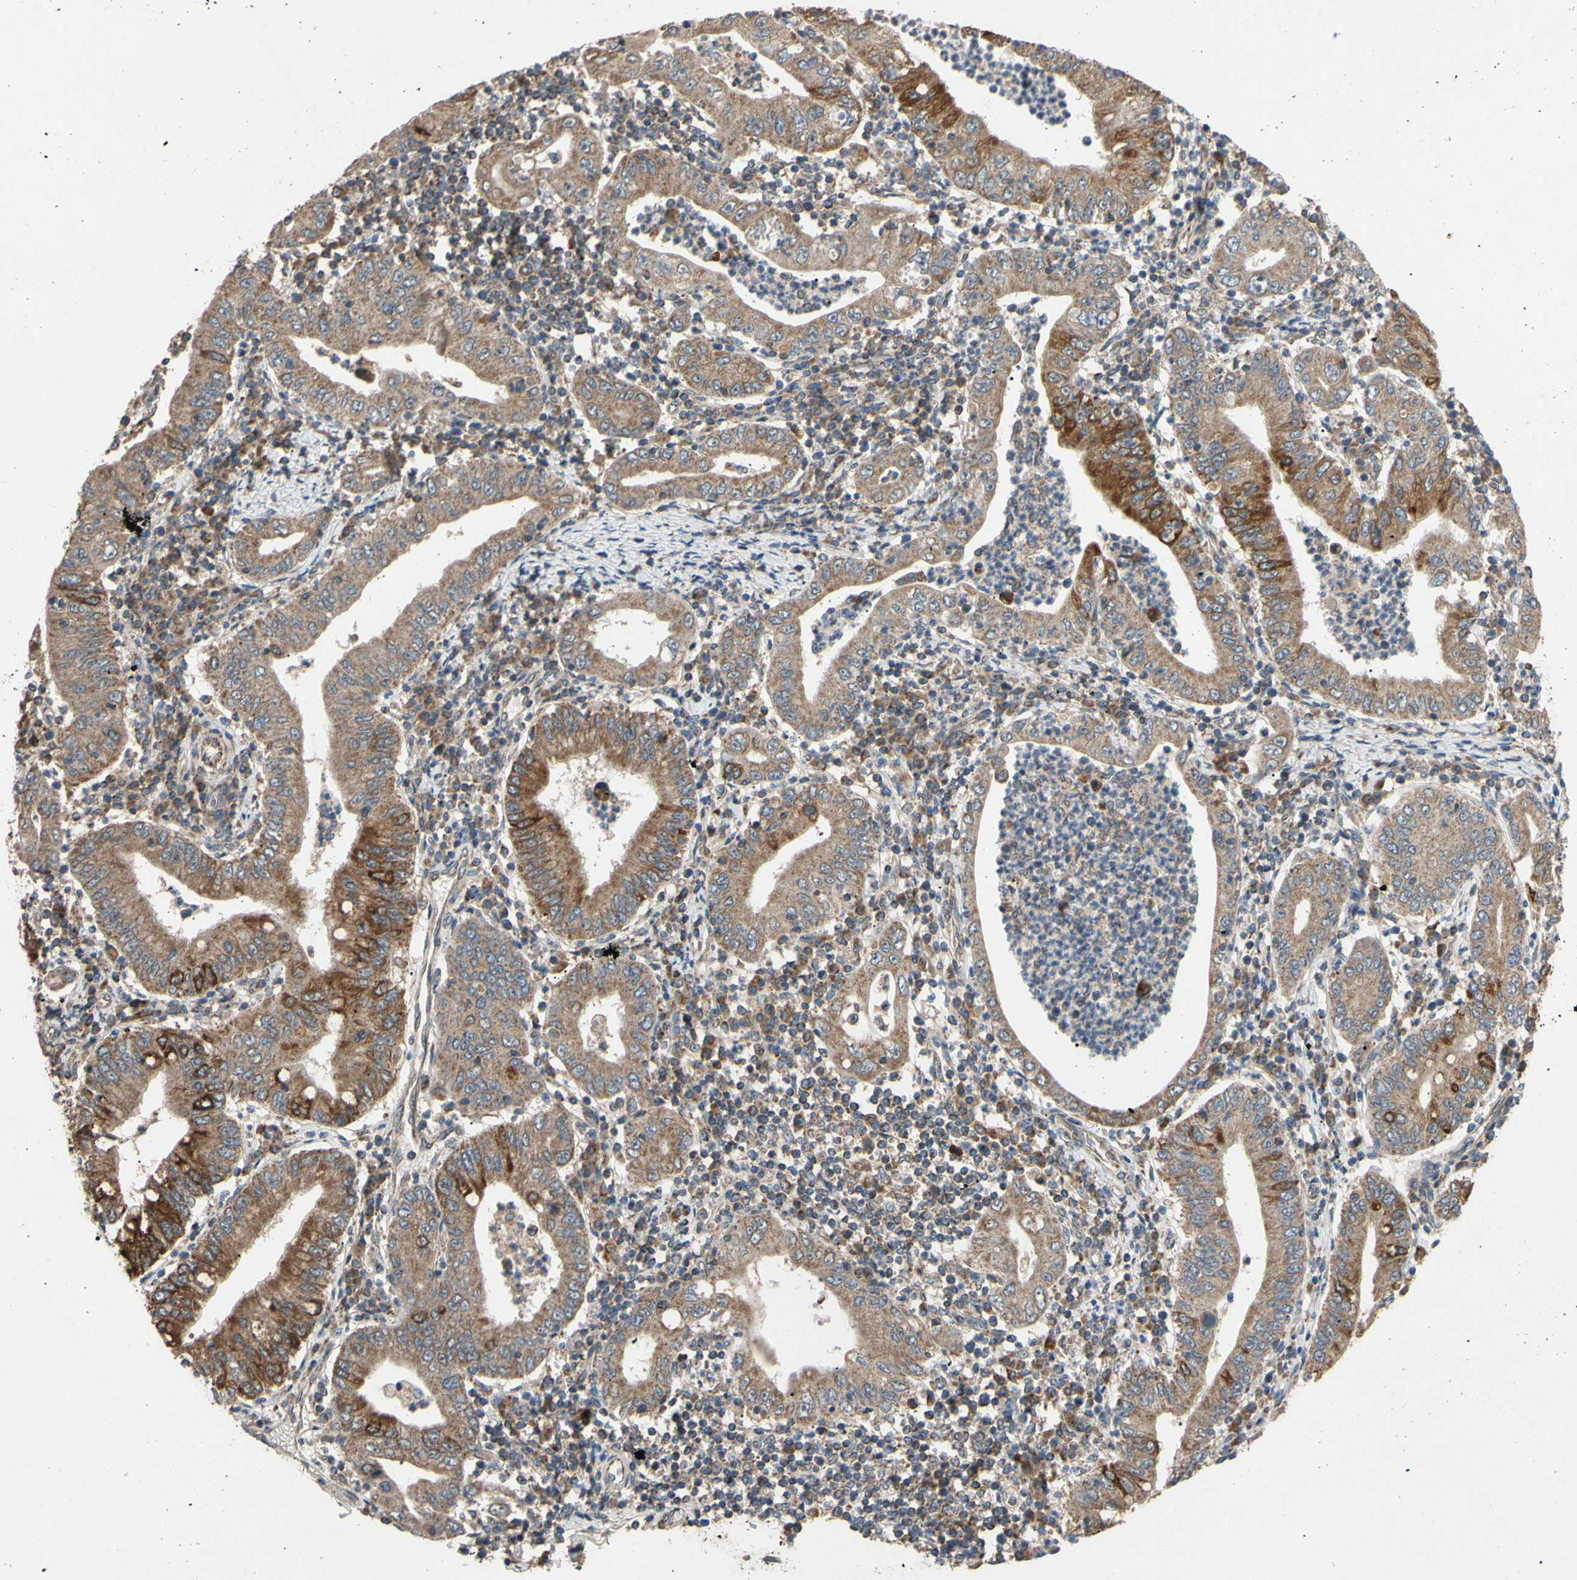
{"staining": {"intensity": "moderate", "quantity": ">75%", "location": "cytoplasmic/membranous"}, "tissue": "stomach cancer", "cell_type": "Tumor cells", "image_type": "cancer", "snomed": [{"axis": "morphology", "description": "Normal tissue, NOS"}, {"axis": "morphology", "description": "Adenocarcinoma, NOS"}, {"axis": "topography", "description": "Esophagus"}, {"axis": "topography", "description": "Stomach, upper"}, {"axis": "topography", "description": "Peripheral nerve tissue"}], "caption": "A brown stain labels moderate cytoplasmic/membranous positivity of a protein in stomach cancer (adenocarcinoma) tumor cells.", "gene": "CD164", "patient": {"sex": "male", "age": 62}}